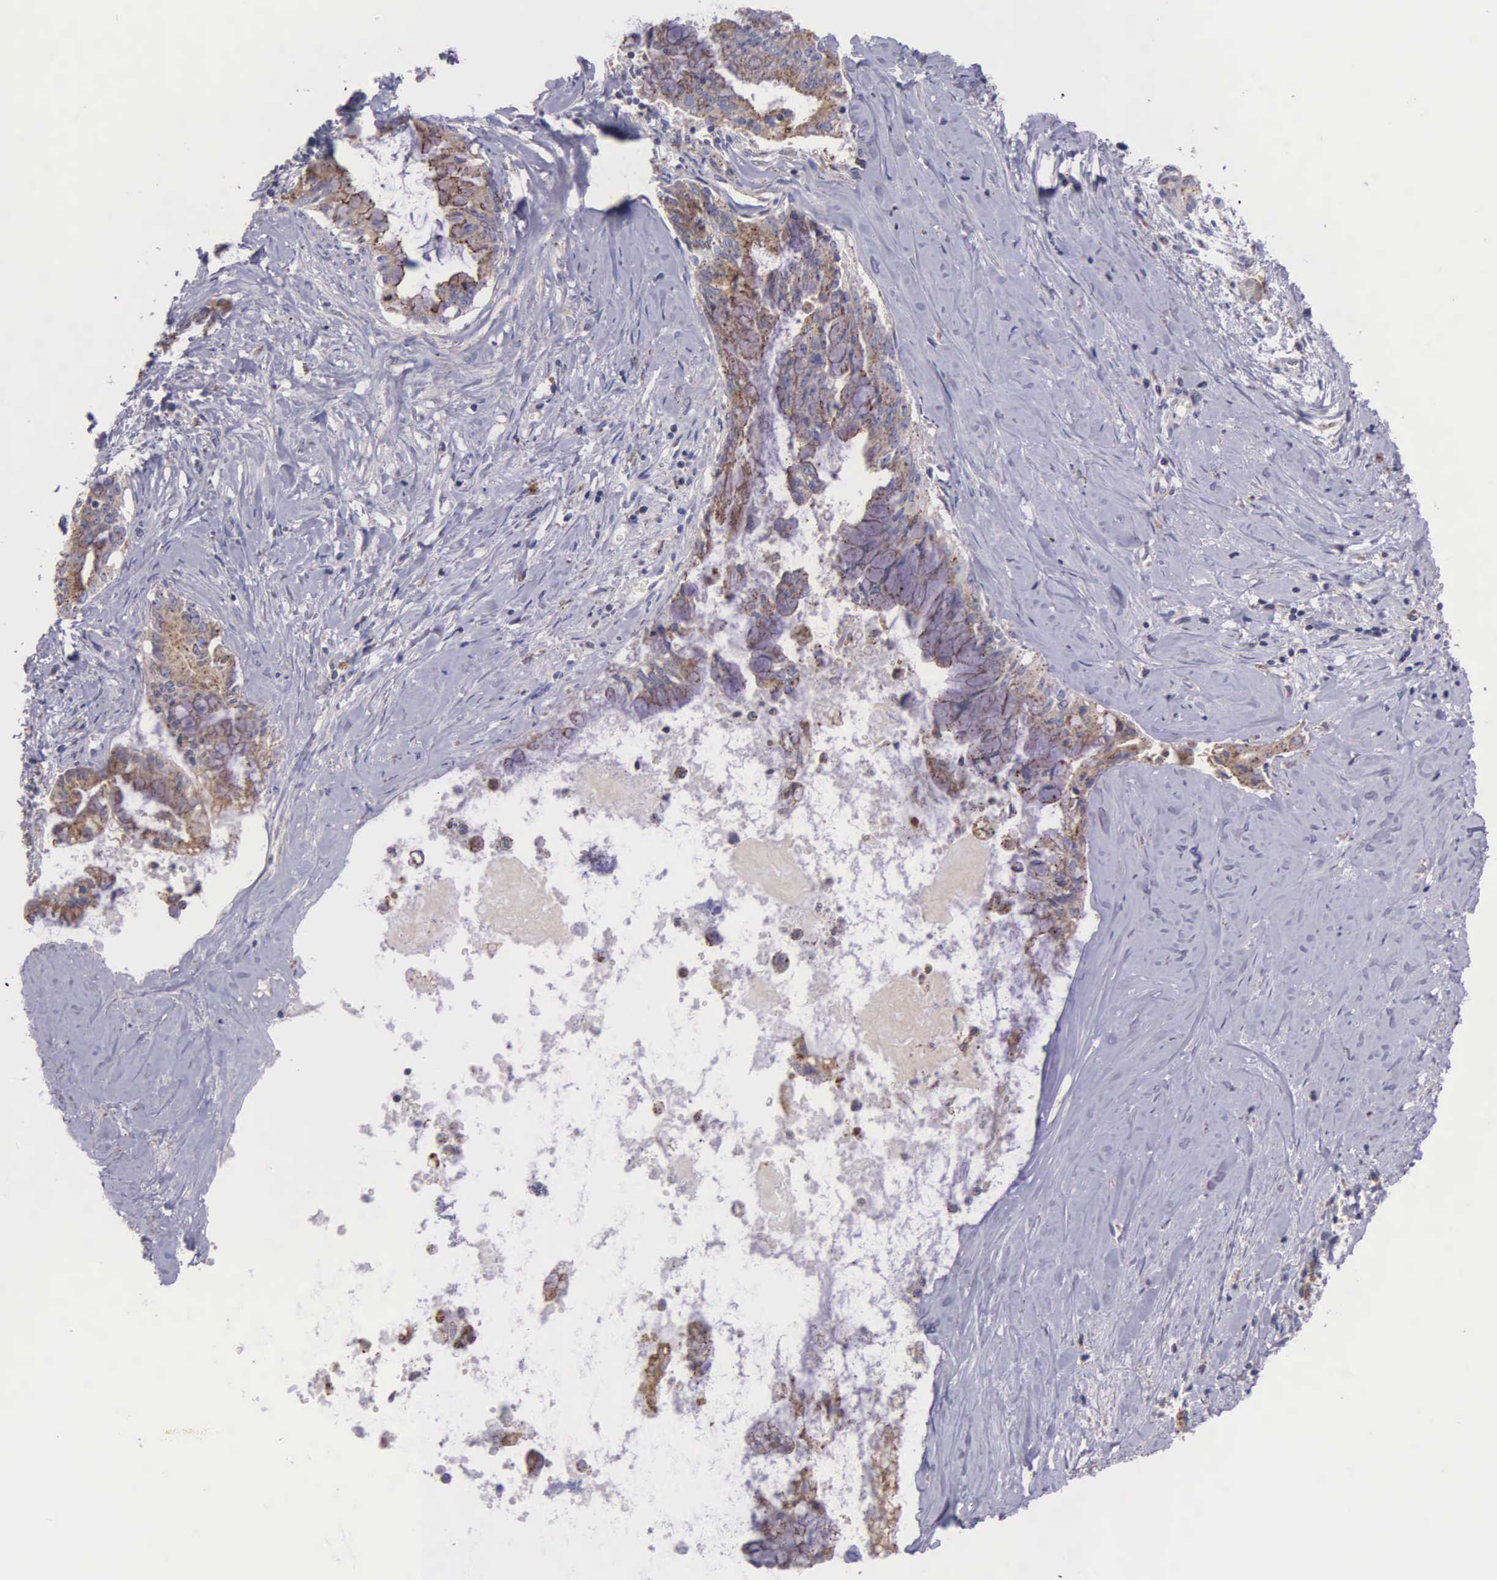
{"staining": {"intensity": "weak", "quantity": ">75%", "location": "cytoplasmic/membranous"}, "tissue": "pancreatic cancer", "cell_type": "Tumor cells", "image_type": "cancer", "snomed": [{"axis": "morphology", "description": "Adenocarcinoma, NOS"}, {"axis": "topography", "description": "Pancreas"}], "caption": "Immunohistochemistry (IHC) (DAB) staining of adenocarcinoma (pancreatic) exhibits weak cytoplasmic/membranous protein expression in approximately >75% of tumor cells.", "gene": "MIA2", "patient": {"sex": "male", "age": 59}}